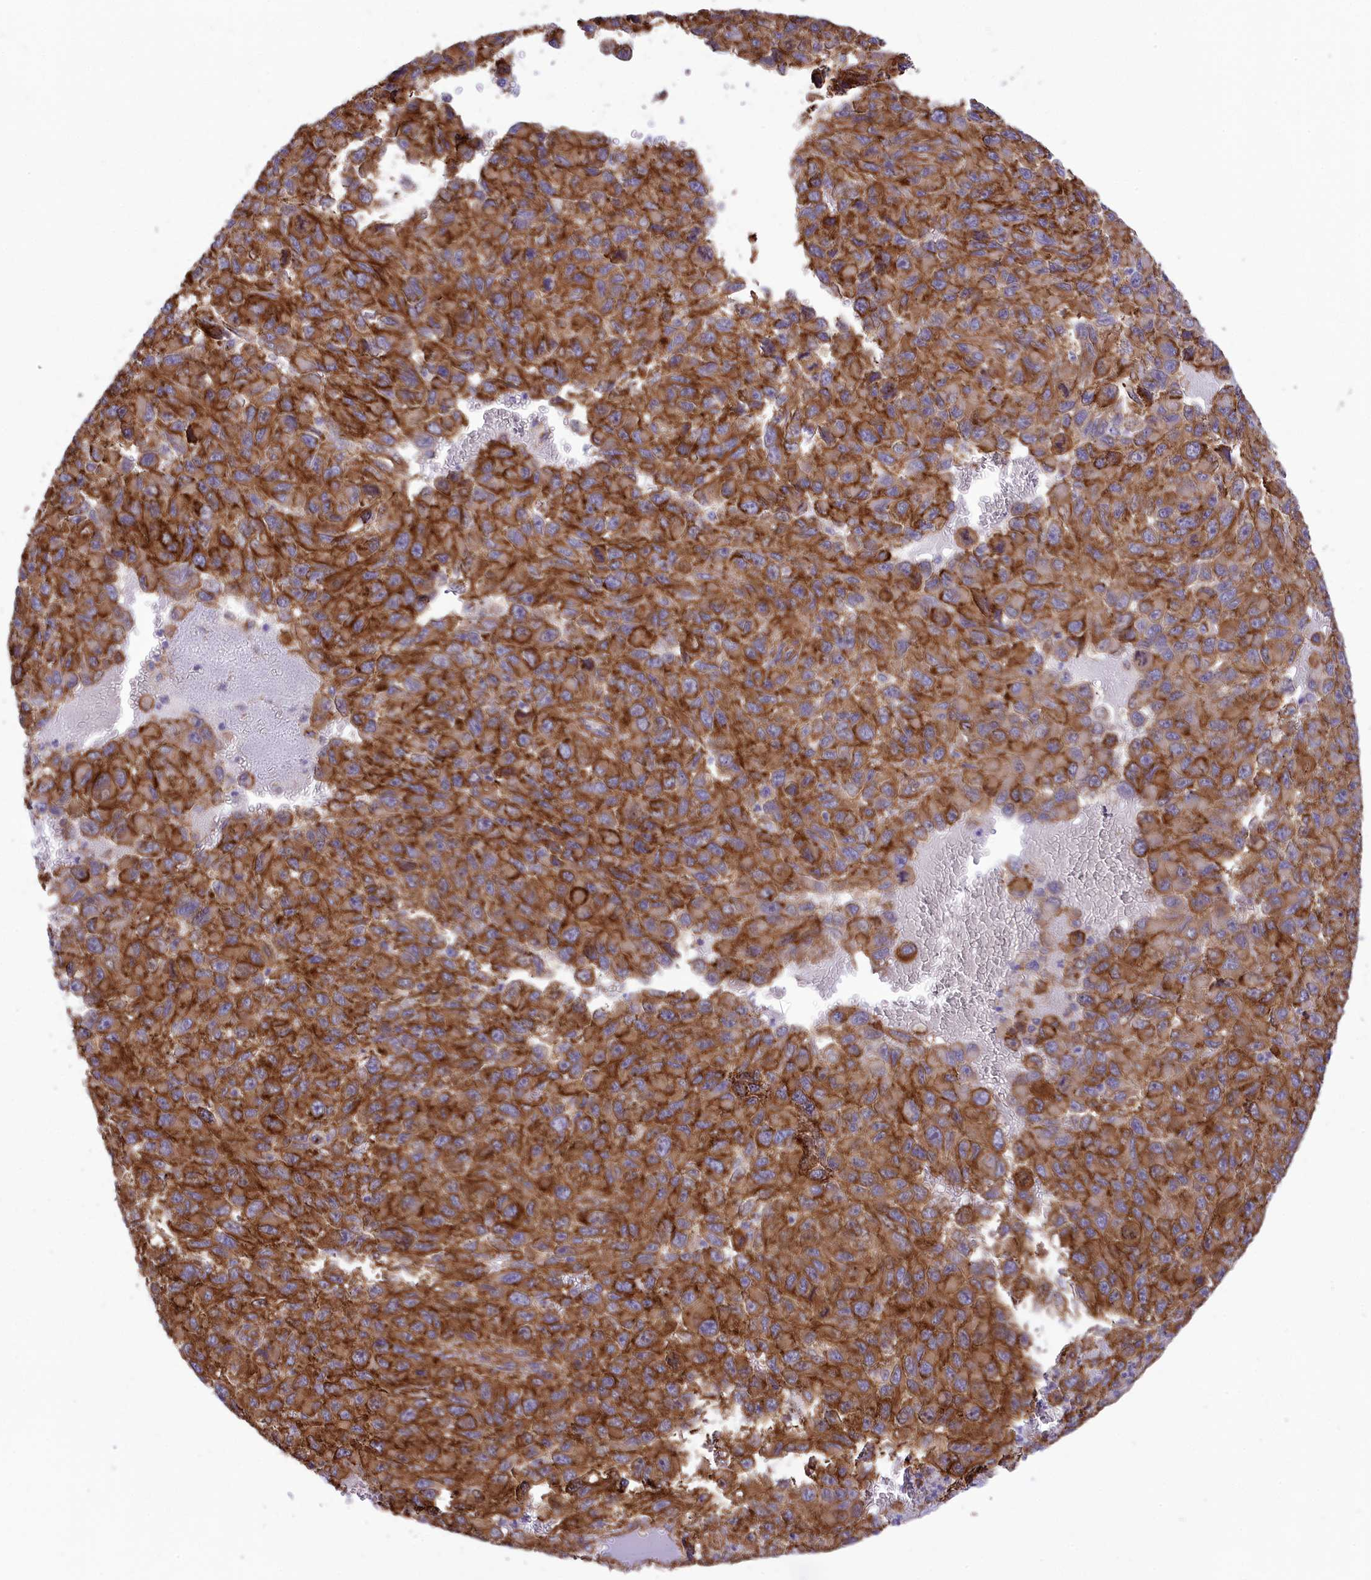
{"staining": {"intensity": "strong", "quantity": ">75%", "location": "cytoplasmic/membranous"}, "tissue": "melanoma", "cell_type": "Tumor cells", "image_type": "cancer", "snomed": [{"axis": "morphology", "description": "Normal tissue, NOS"}, {"axis": "morphology", "description": "Malignant melanoma, NOS"}, {"axis": "topography", "description": "Skin"}], "caption": "The immunohistochemical stain shows strong cytoplasmic/membranous positivity in tumor cells of melanoma tissue.", "gene": "SEPTIN9", "patient": {"sex": "female", "age": 96}}